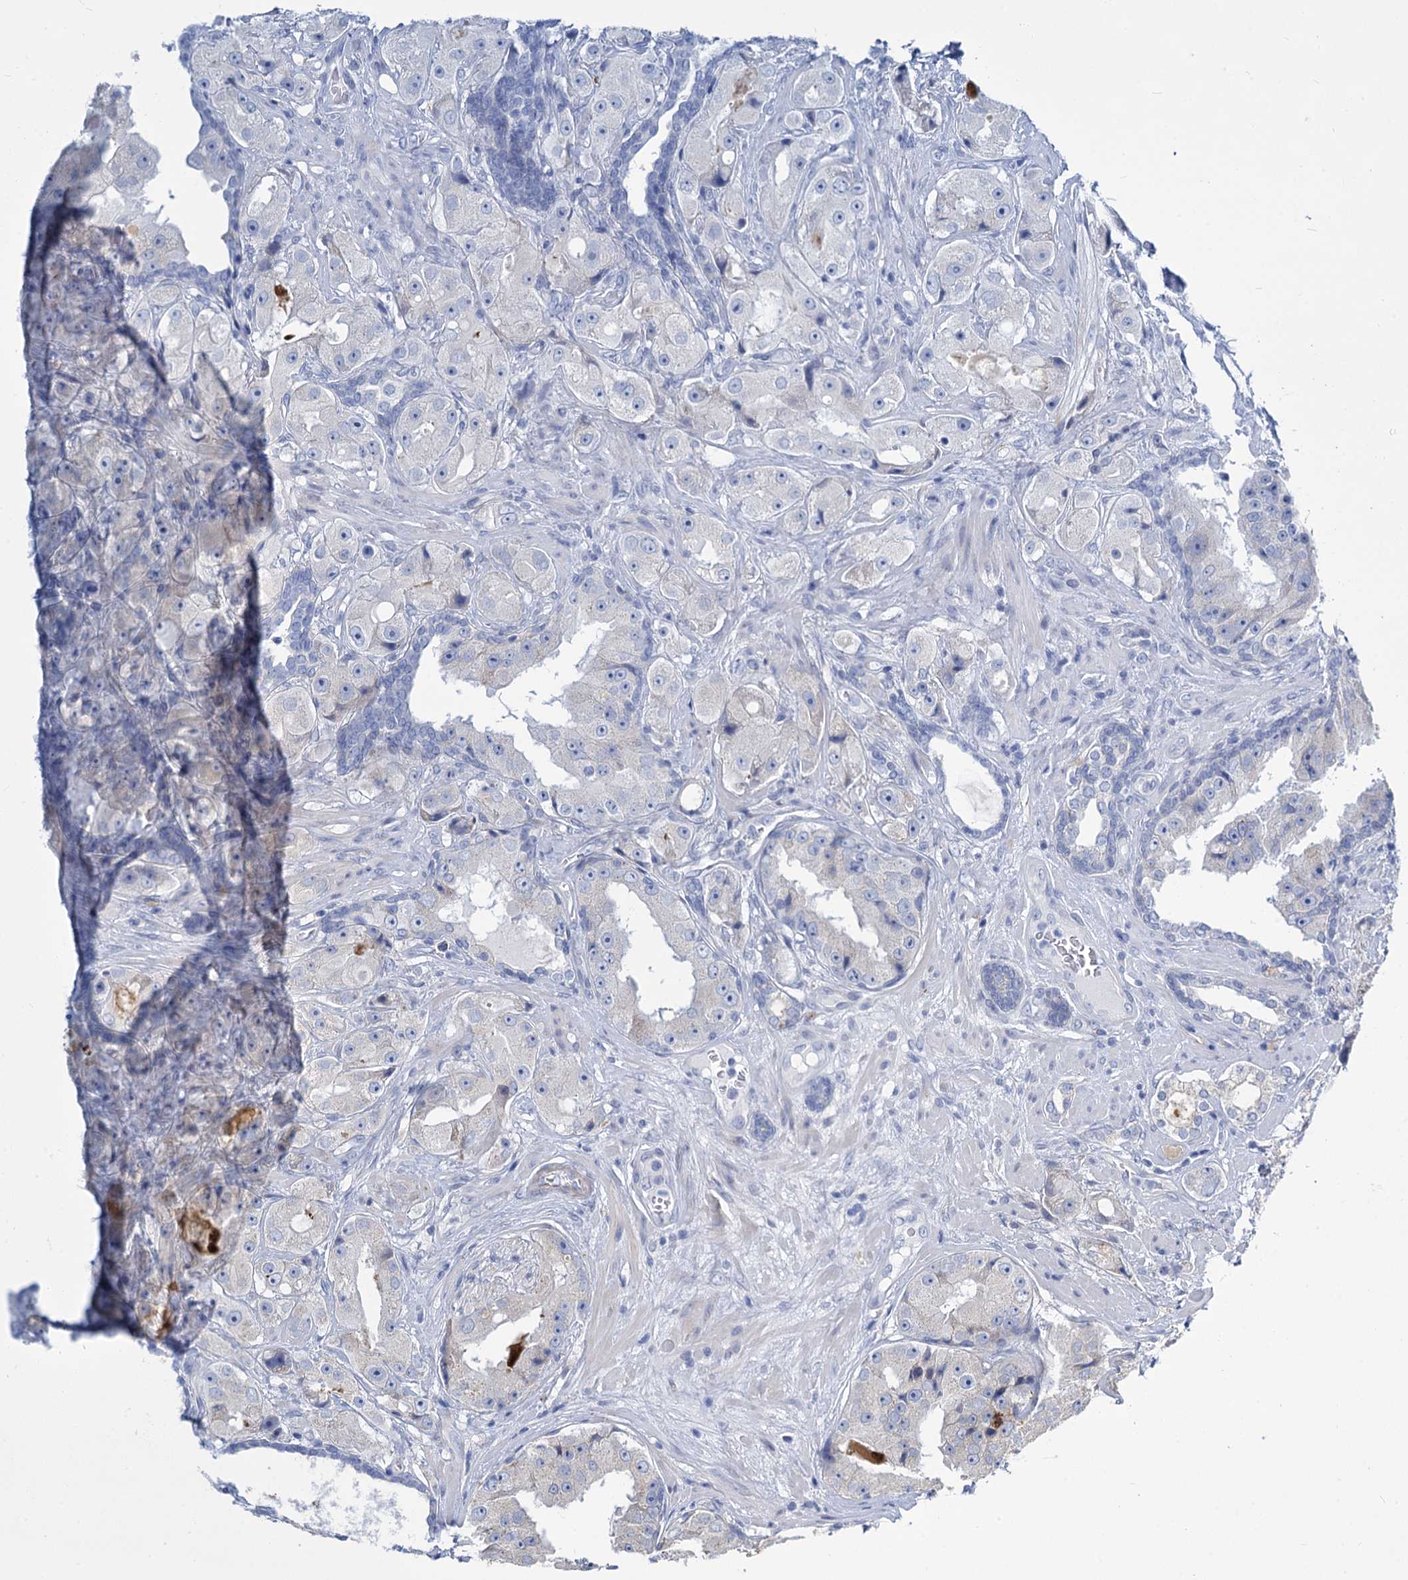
{"staining": {"intensity": "negative", "quantity": "none", "location": "none"}, "tissue": "prostate cancer", "cell_type": "Tumor cells", "image_type": "cancer", "snomed": [{"axis": "morphology", "description": "Adenocarcinoma, High grade"}, {"axis": "topography", "description": "Prostate"}], "caption": "A micrograph of prostate adenocarcinoma (high-grade) stained for a protein exhibits no brown staining in tumor cells.", "gene": "TRIM77", "patient": {"sex": "male", "age": 73}}